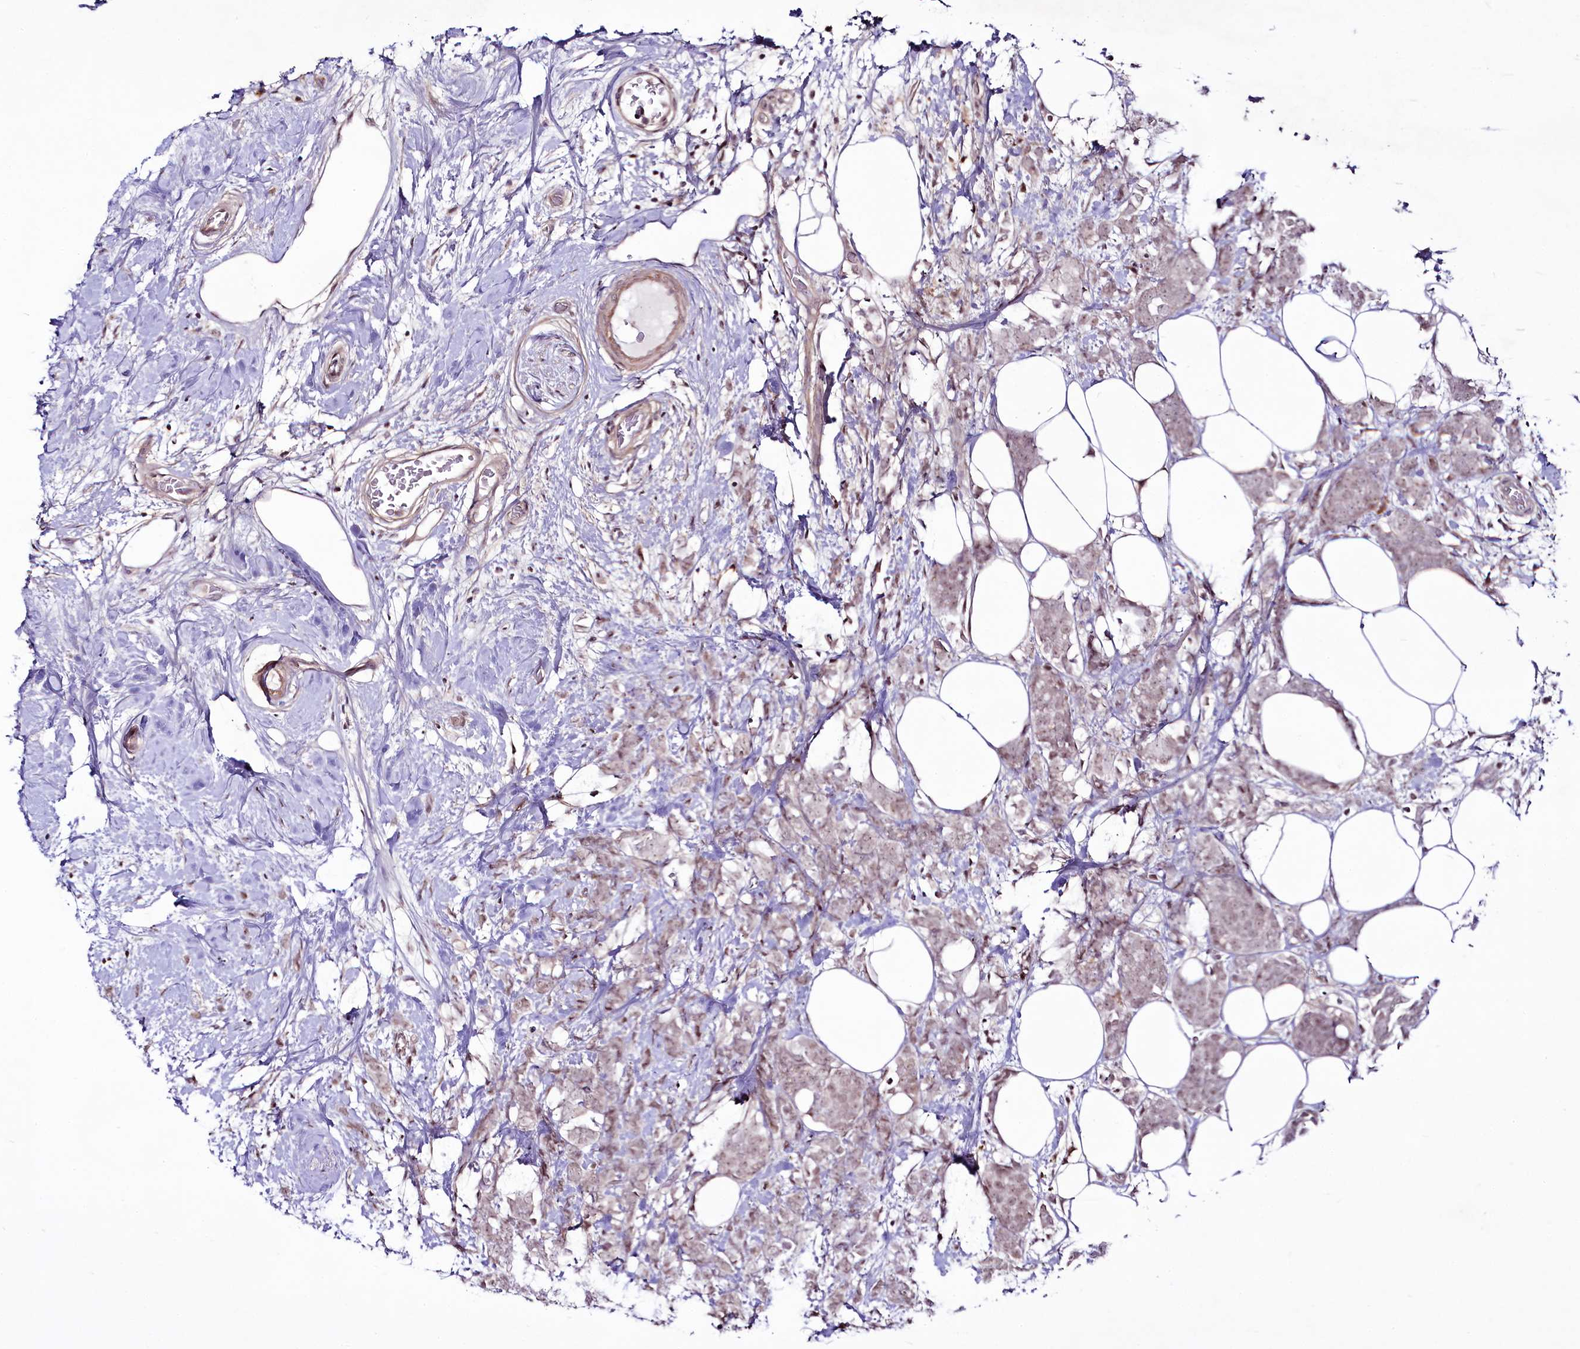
{"staining": {"intensity": "weak", "quantity": ">75%", "location": "nuclear"}, "tissue": "breast cancer", "cell_type": "Tumor cells", "image_type": "cancer", "snomed": [{"axis": "morphology", "description": "Lobular carcinoma"}, {"axis": "topography", "description": "Breast"}], "caption": "Protein expression analysis of human lobular carcinoma (breast) reveals weak nuclear expression in approximately >75% of tumor cells. The staining was performed using DAB (3,3'-diaminobenzidine), with brown indicating positive protein expression. Nuclei are stained blue with hematoxylin.", "gene": "RSBN1", "patient": {"sex": "female", "age": 58}}